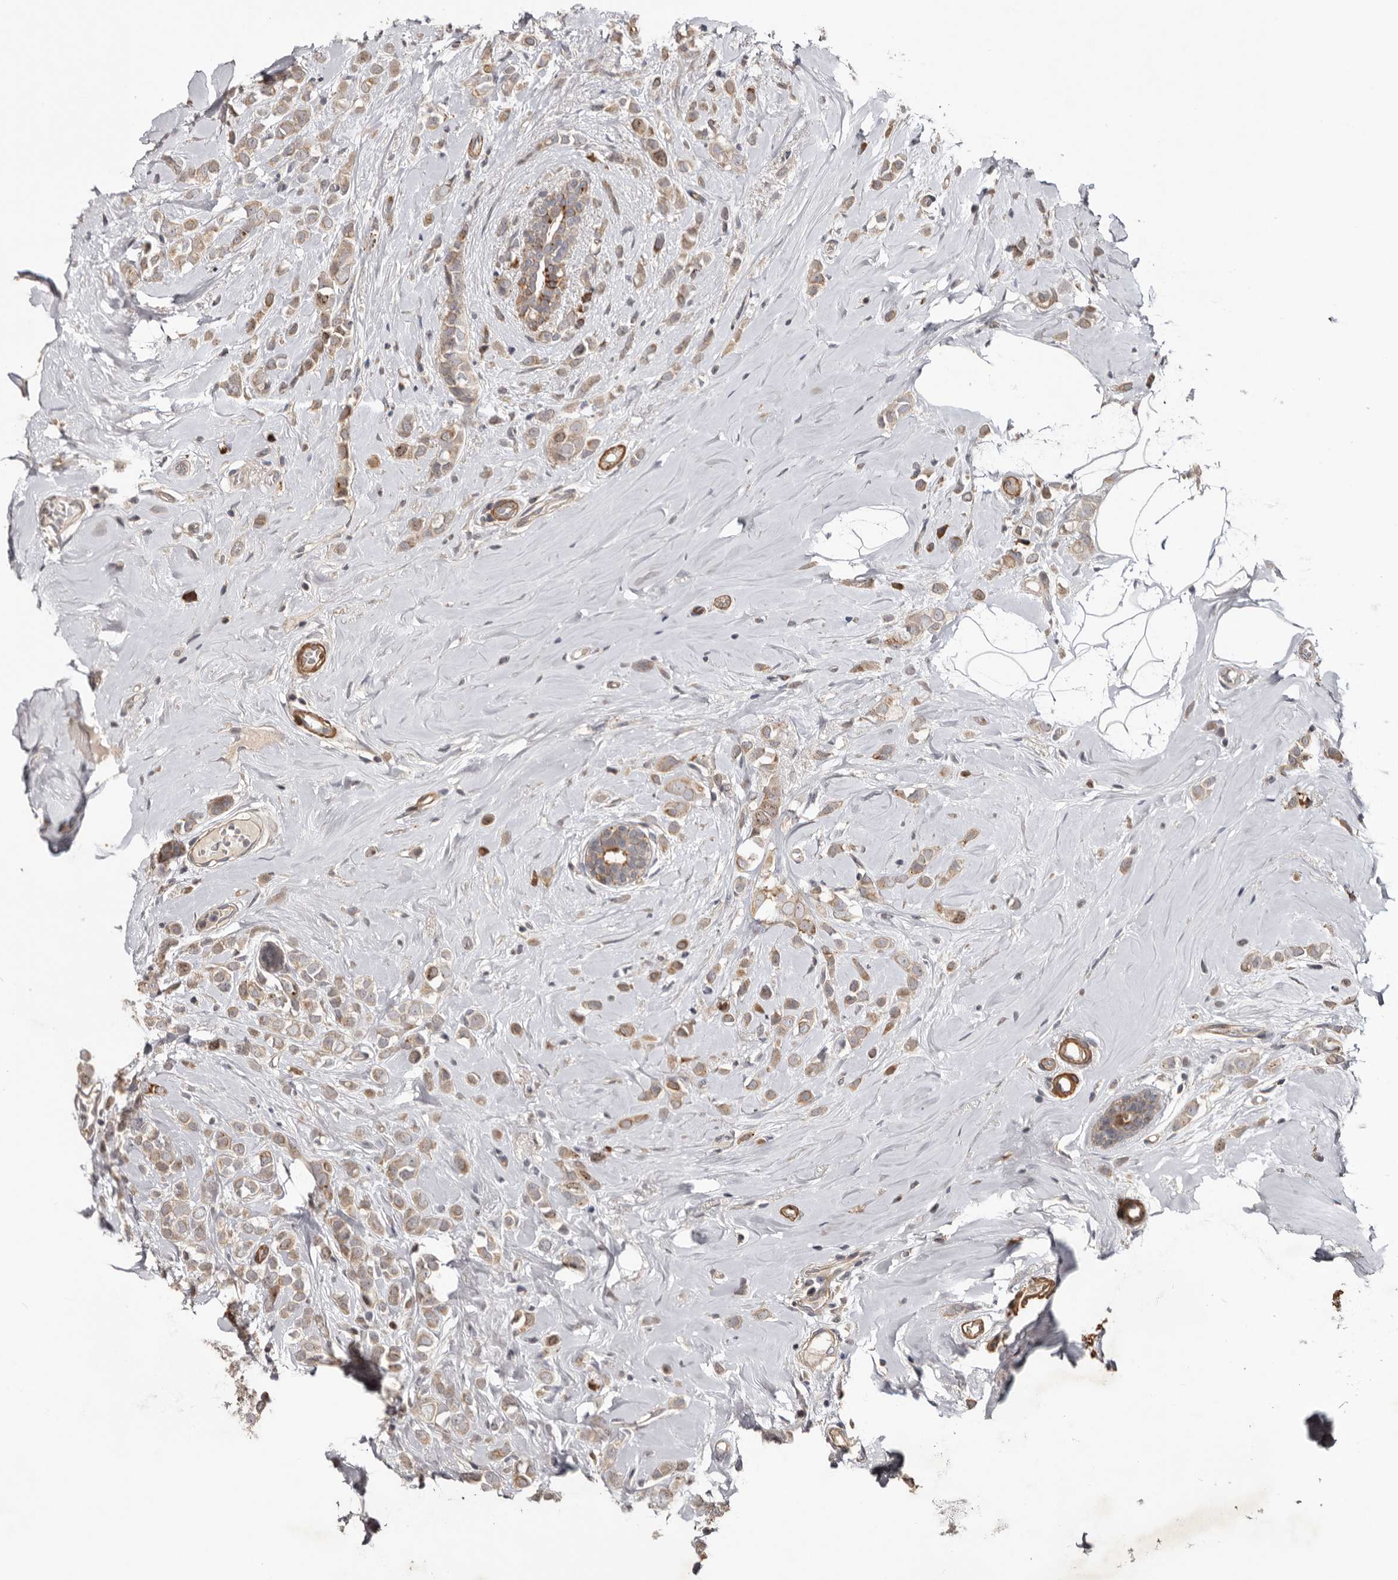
{"staining": {"intensity": "weak", "quantity": ">75%", "location": "cytoplasmic/membranous"}, "tissue": "breast cancer", "cell_type": "Tumor cells", "image_type": "cancer", "snomed": [{"axis": "morphology", "description": "Lobular carcinoma"}, {"axis": "topography", "description": "Breast"}], "caption": "Immunohistochemistry of human breast lobular carcinoma reveals low levels of weak cytoplasmic/membranous staining in about >75% of tumor cells.", "gene": "CDCA8", "patient": {"sex": "female", "age": 47}}